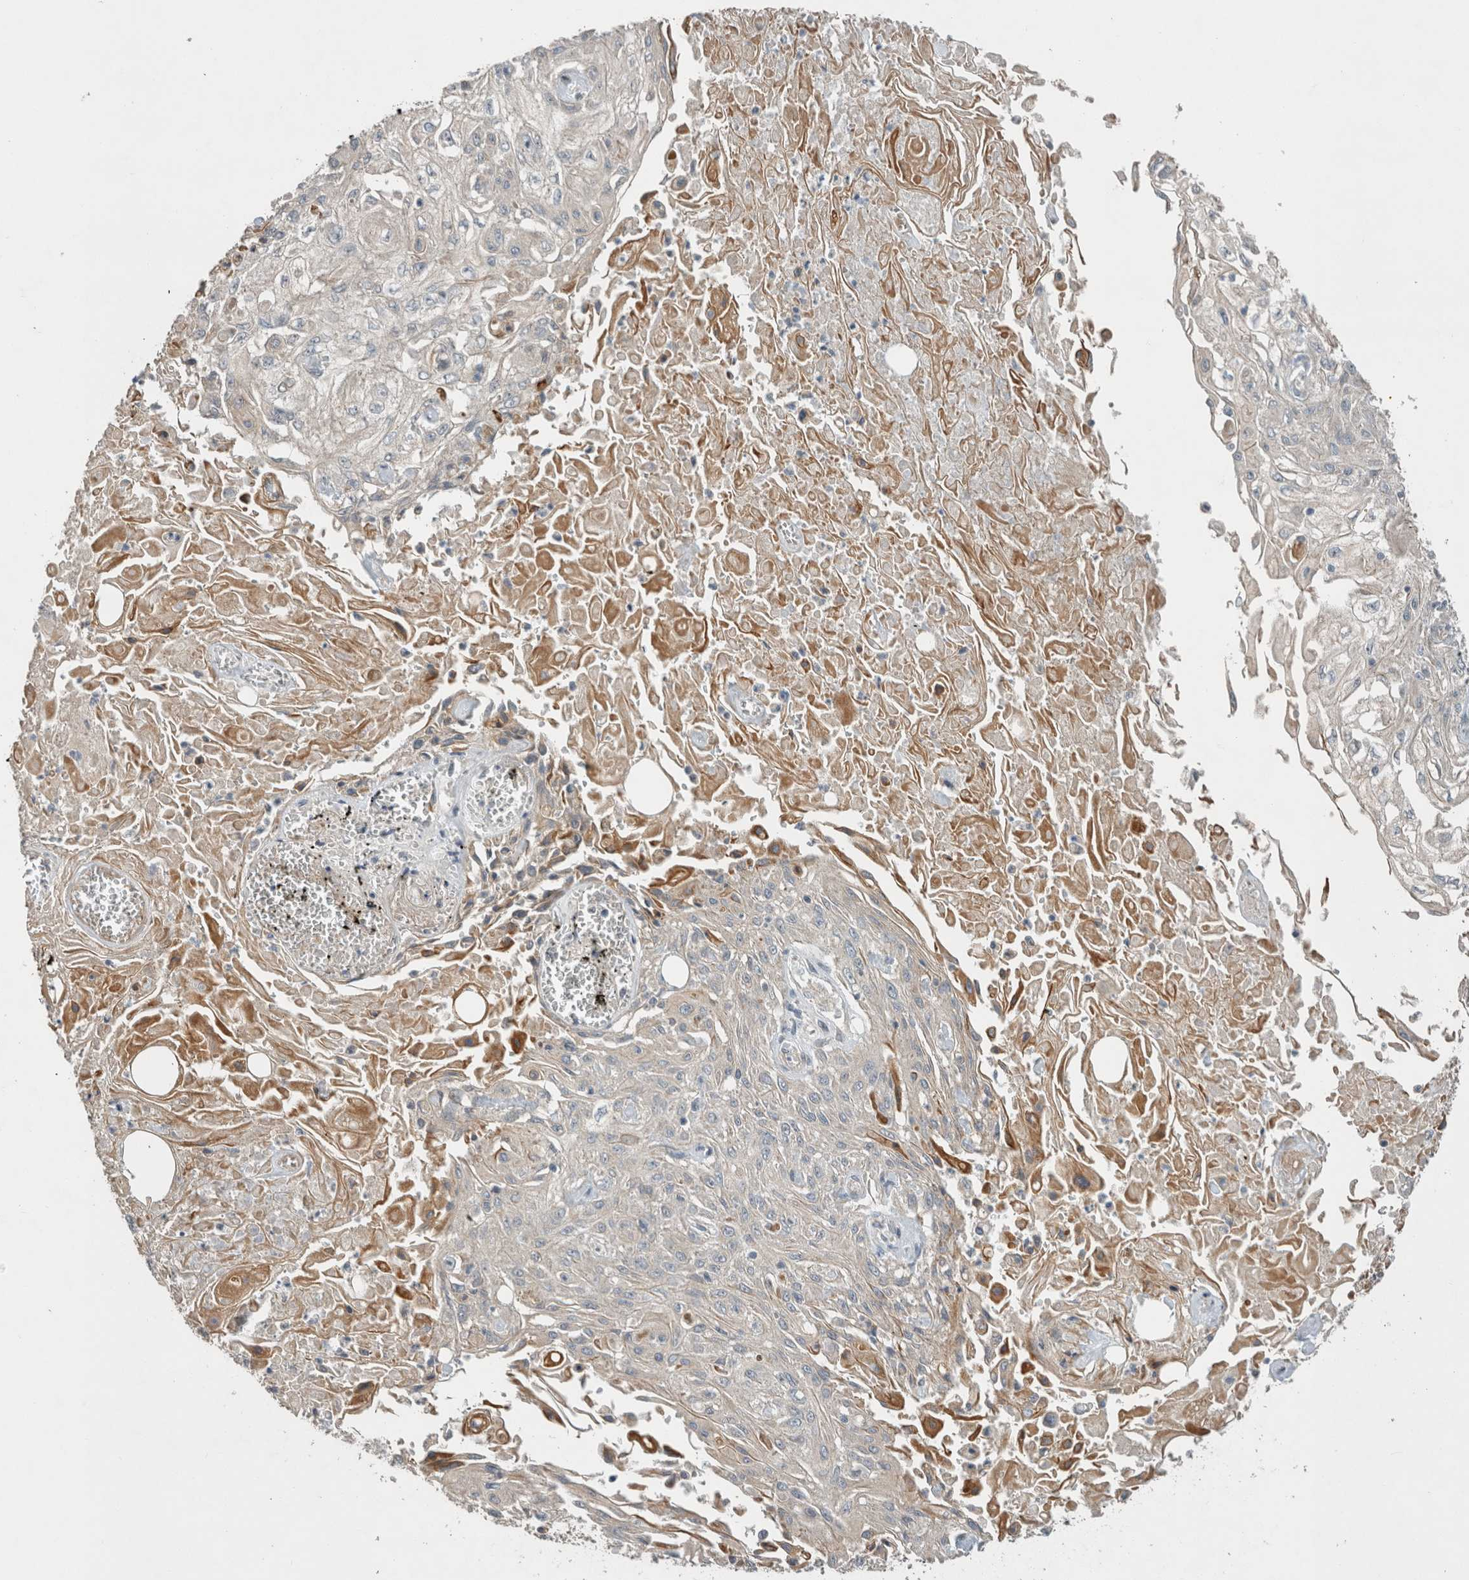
{"staining": {"intensity": "negative", "quantity": "none", "location": "none"}, "tissue": "skin cancer", "cell_type": "Tumor cells", "image_type": "cancer", "snomed": [{"axis": "morphology", "description": "Squamous cell carcinoma, NOS"}, {"axis": "morphology", "description": "Squamous cell carcinoma, metastatic, NOS"}, {"axis": "topography", "description": "Skin"}, {"axis": "topography", "description": "Lymph node"}], "caption": "Skin cancer (squamous cell carcinoma) was stained to show a protein in brown. There is no significant staining in tumor cells. (DAB (3,3'-diaminobenzidine) immunohistochemistry with hematoxylin counter stain).", "gene": "ERCC6L2", "patient": {"sex": "male", "age": 75}}